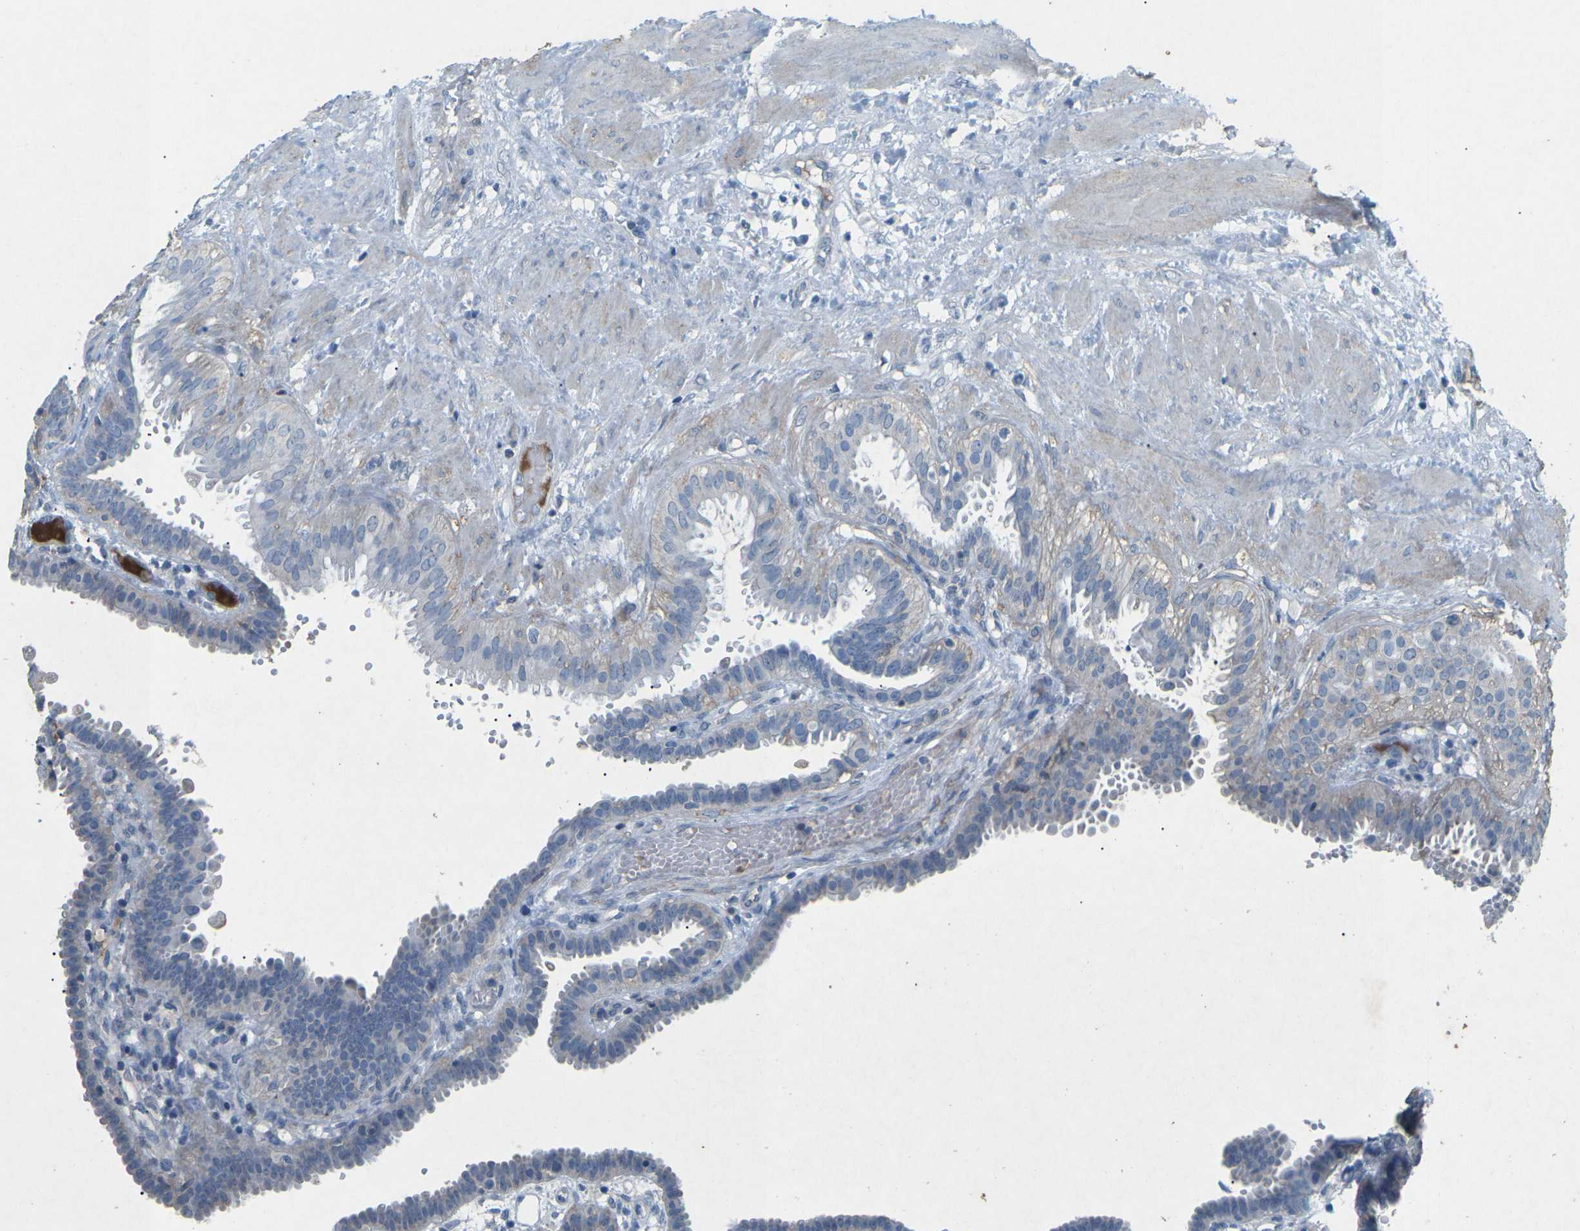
{"staining": {"intensity": "negative", "quantity": "none", "location": "none"}, "tissue": "fallopian tube", "cell_type": "Glandular cells", "image_type": "normal", "snomed": [{"axis": "morphology", "description": "Normal tissue, NOS"}, {"axis": "topography", "description": "Fallopian tube"}, {"axis": "topography", "description": "Placenta"}], "caption": "Image shows no significant protein staining in glandular cells of benign fallopian tube.", "gene": "A1BG", "patient": {"sex": "female", "age": 34}}